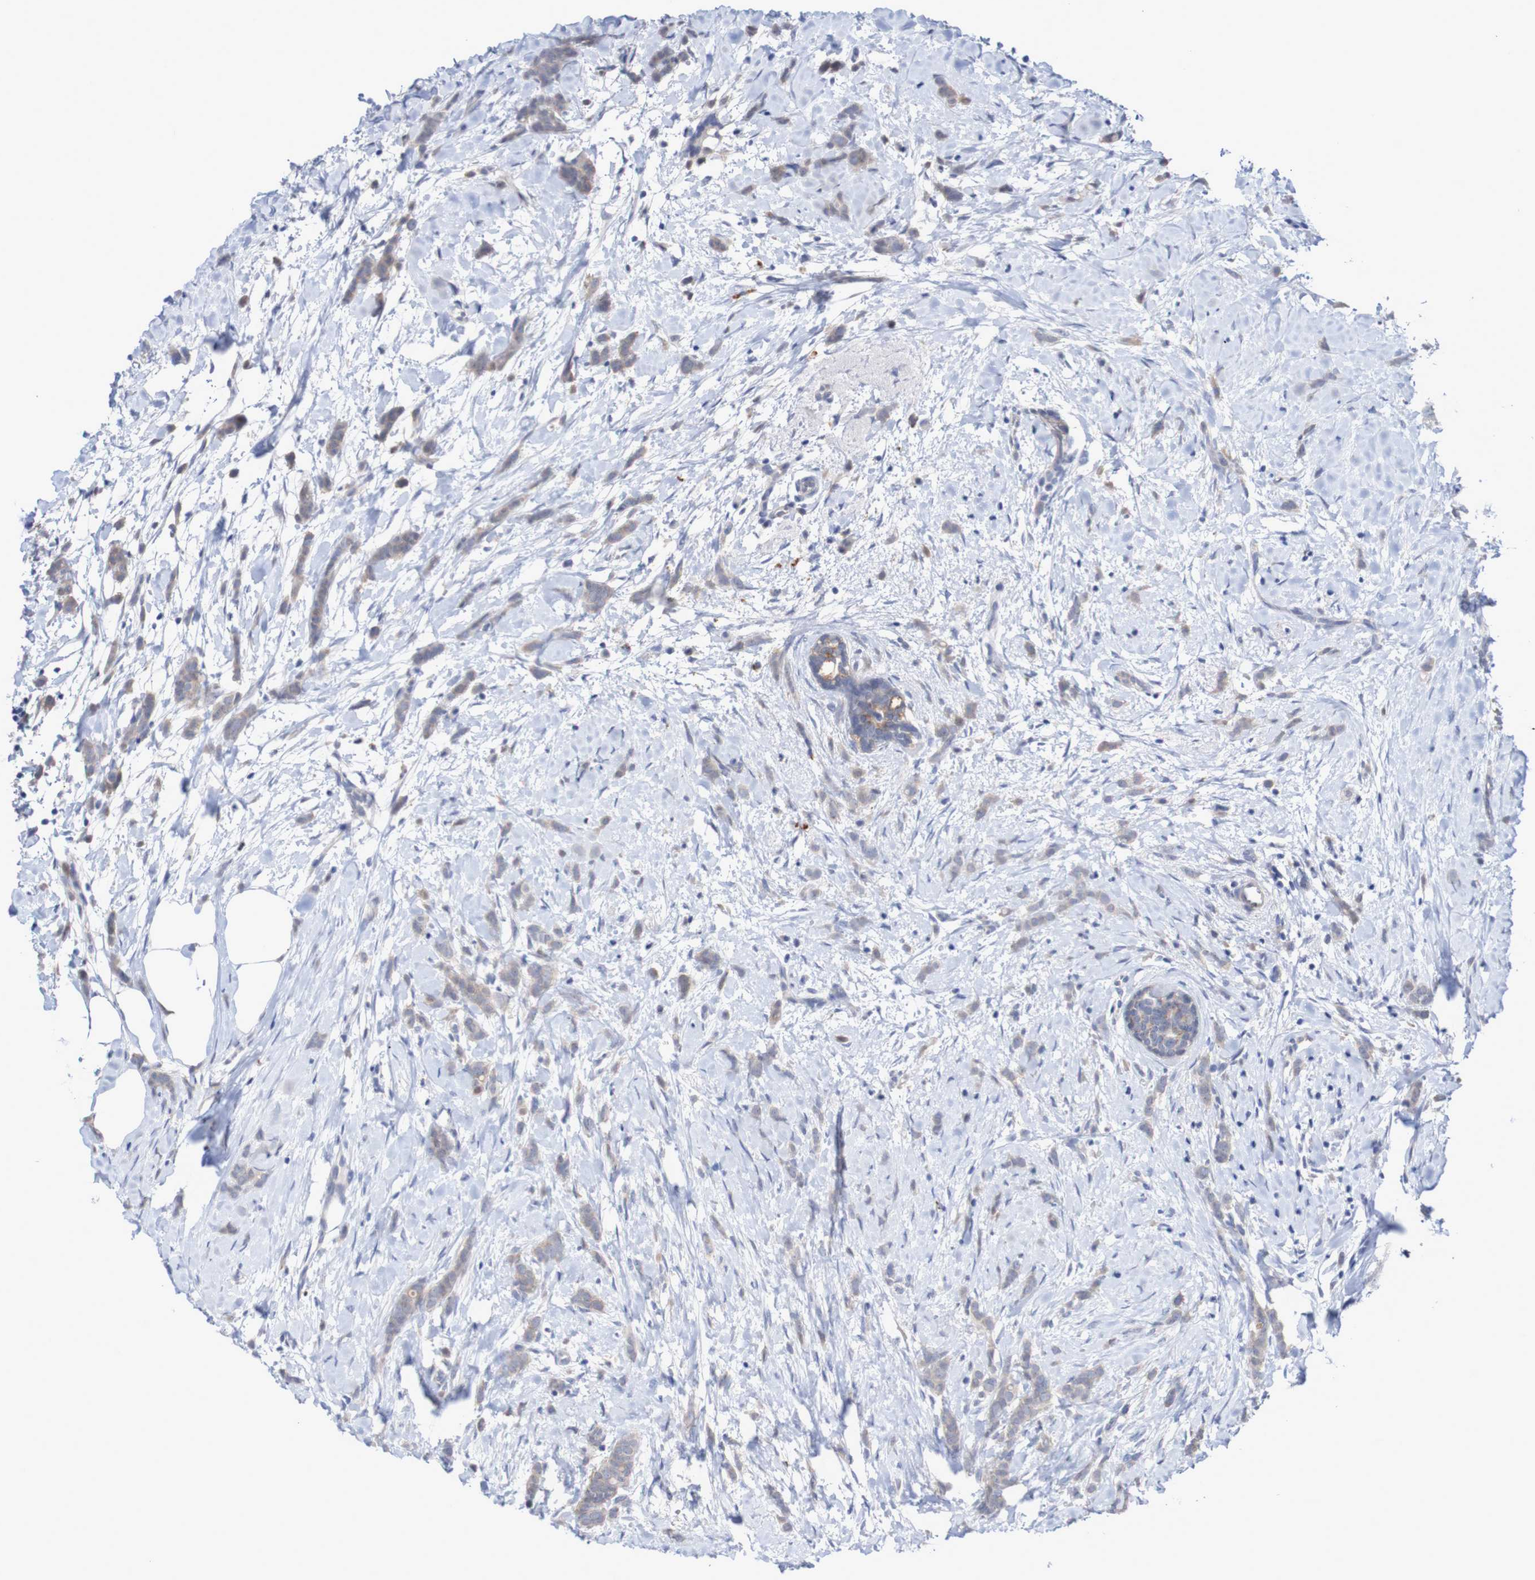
{"staining": {"intensity": "weak", "quantity": "<25%", "location": "cytoplasmic/membranous"}, "tissue": "breast cancer", "cell_type": "Tumor cells", "image_type": "cancer", "snomed": [{"axis": "morphology", "description": "Lobular carcinoma, in situ"}, {"axis": "morphology", "description": "Lobular carcinoma"}, {"axis": "topography", "description": "Breast"}], "caption": "Immunohistochemistry photomicrograph of breast cancer stained for a protein (brown), which displays no expression in tumor cells.", "gene": "FBP2", "patient": {"sex": "female", "age": 41}}